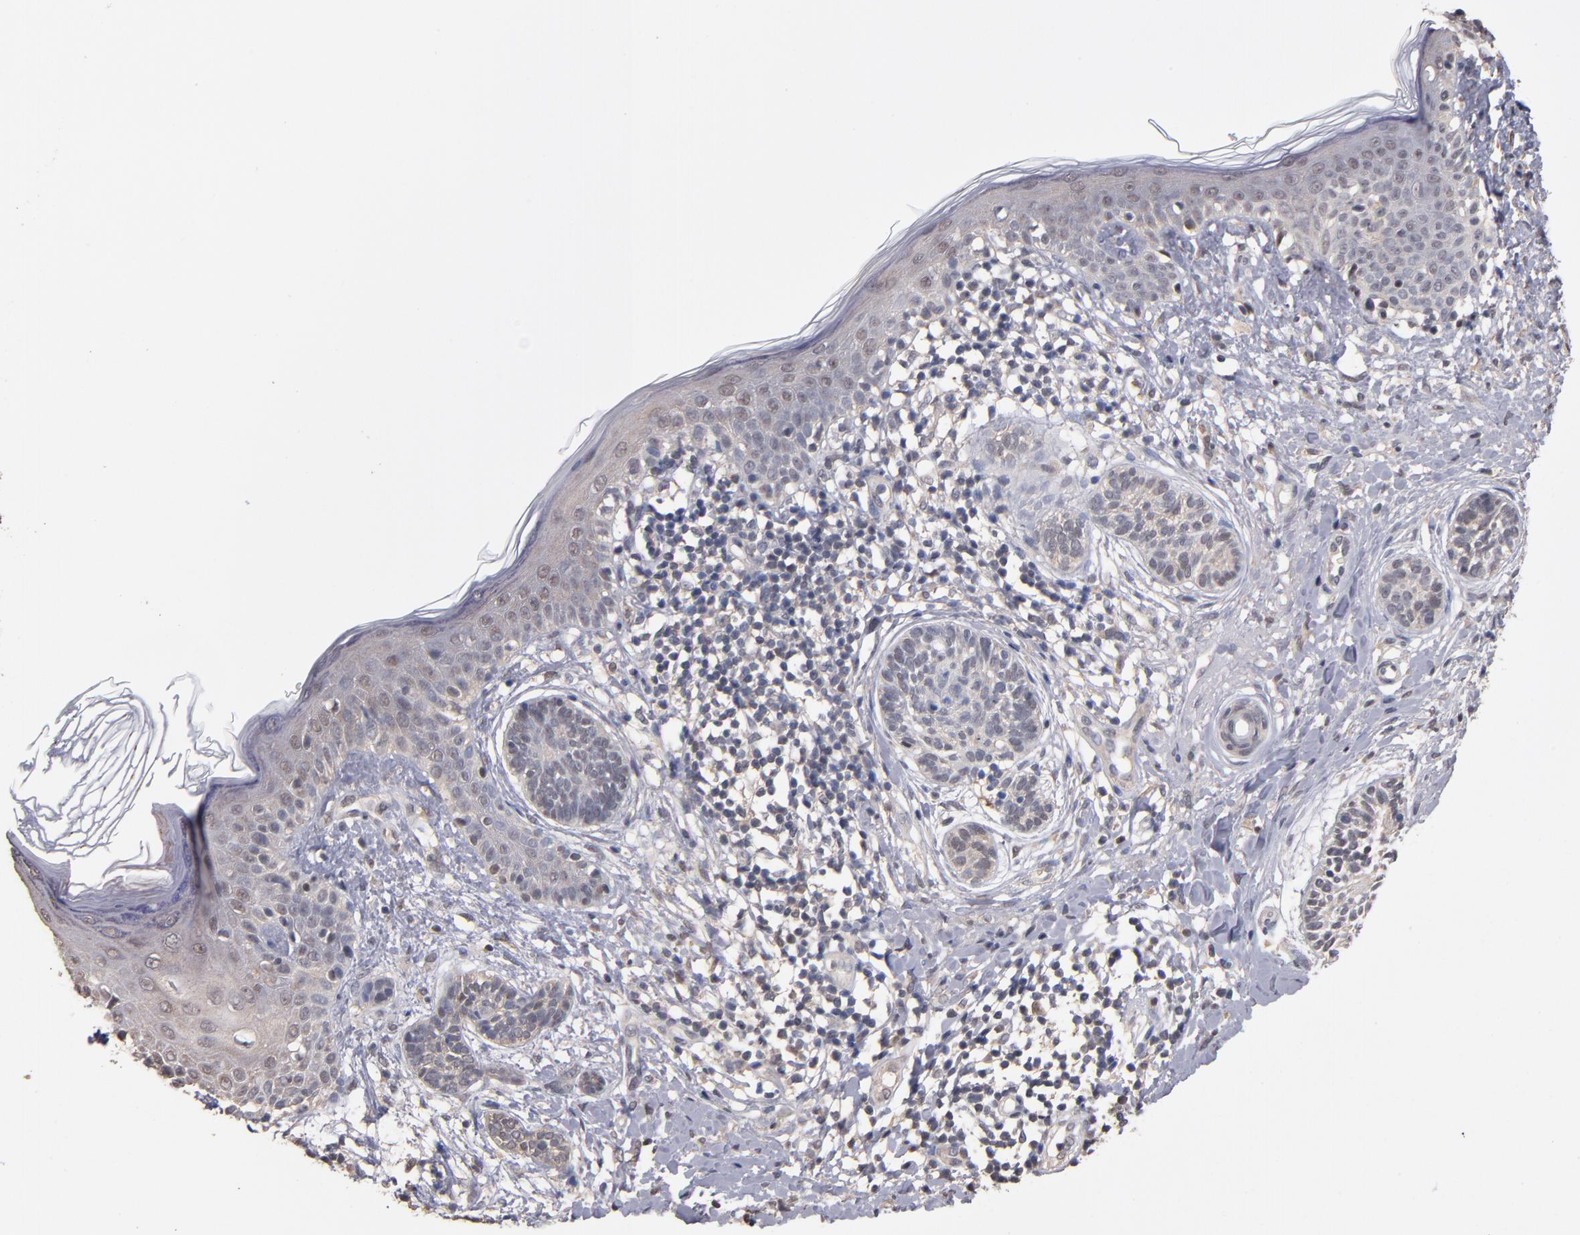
{"staining": {"intensity": "weak", "quantity": "<25%", "location": "cytoplasmic/membranous"}, "tissue": "skin cancer", "cell_type": "Tumor cells", "image_type": "cancer", "snomed": [{"axis": "morphology", "description": "Normal tissue, NOS"}, {"axis": "morphology", "description": "Basal cell carcinoma"}, {"axis": "topography", "description": "Skin"}], "caption": "IHC of human skin basal cell carcinoma displays no positivity in tumor cells.", "gene": "PSMD10", "patient": {"sex": "male", "age": 63}}